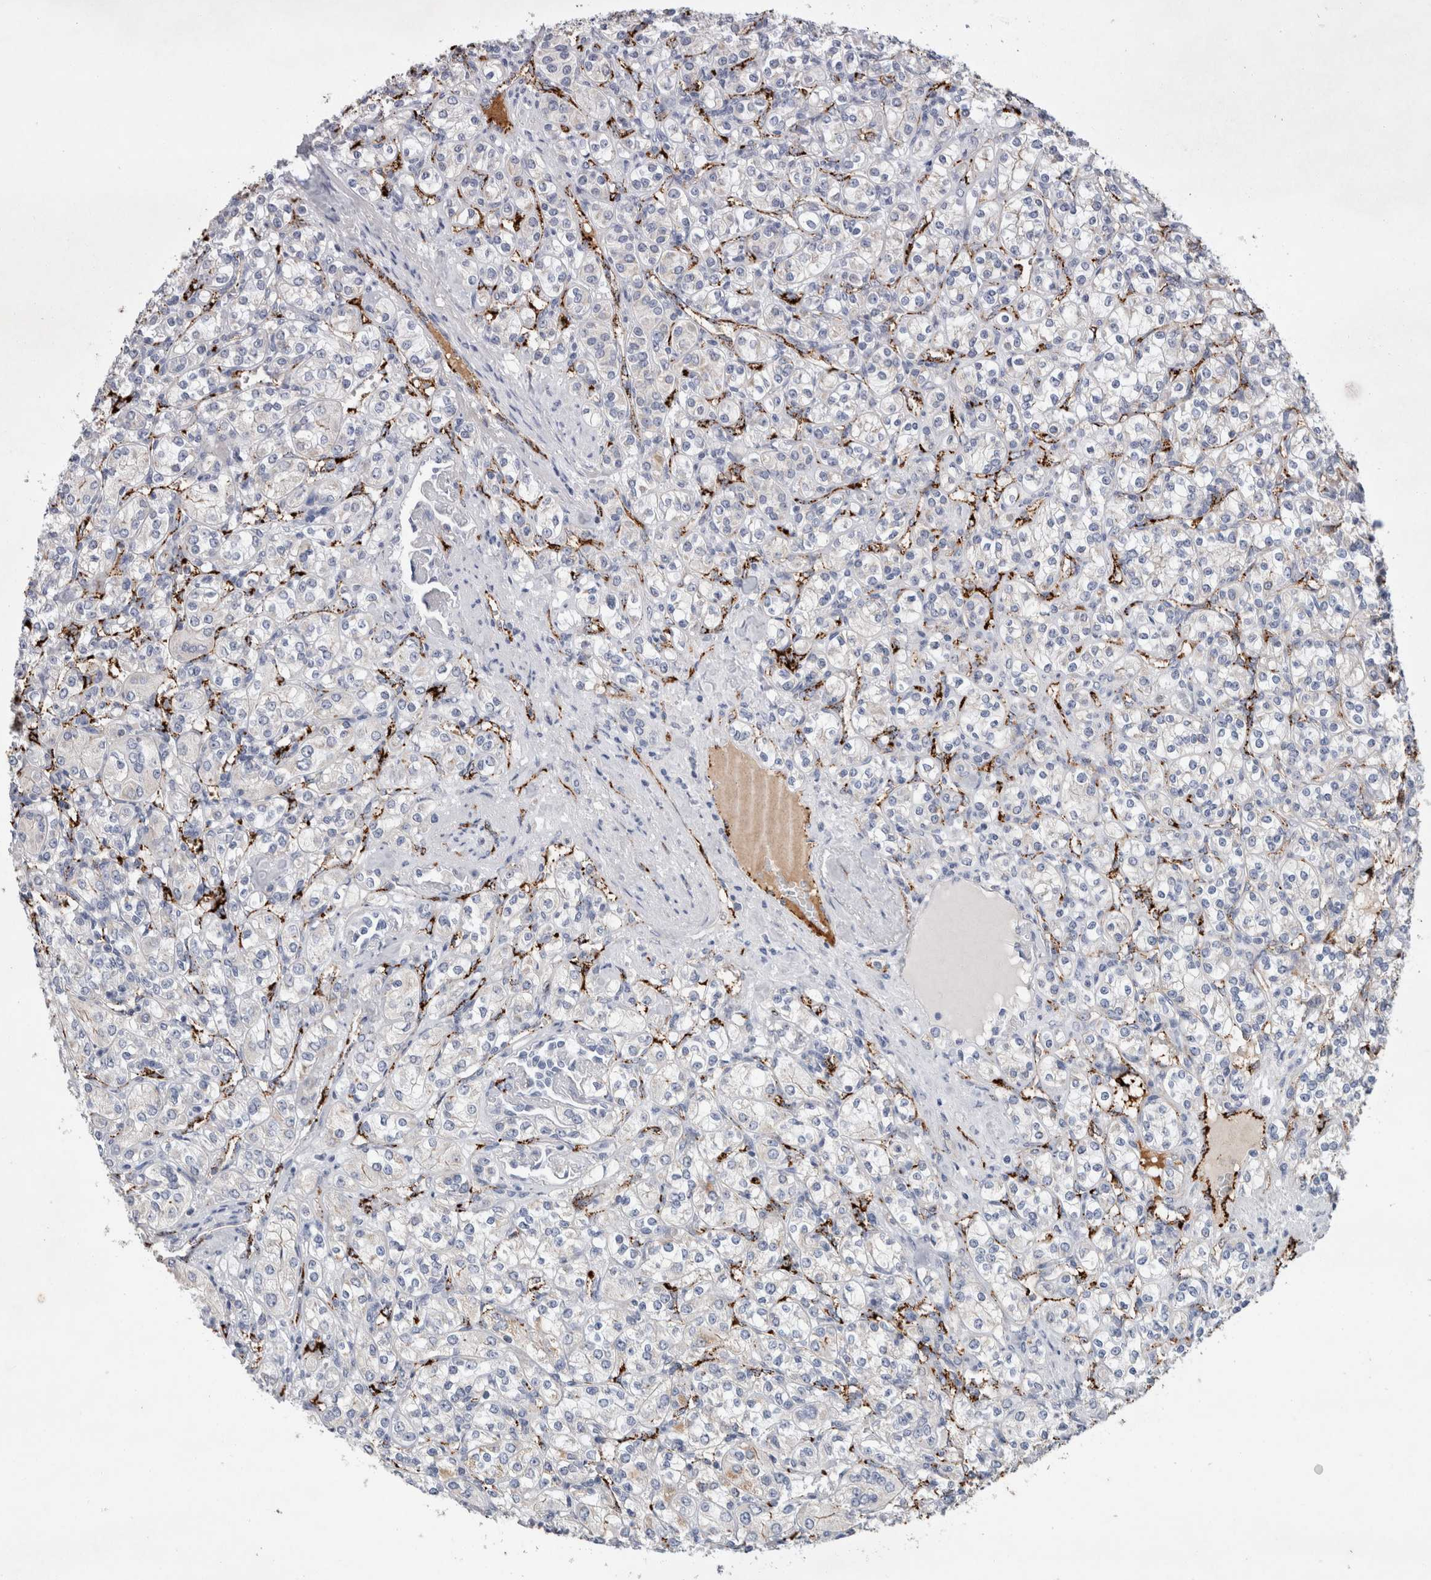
{"staining": {"intensity": "negative", "quantity": "none", "location": "none"}, "tissue": "renal cancer", "cell_type": "Tumor cells", "image_type": "cancer", "snomed": [{"axis": "morphology", "description": "Adenocarcinoma, NOS"}, {"axis": "topography", "description": "Kidney"}], "caption": "Renal adenocarcinoma was stained to show a protein in brown. There is no significant staining in tumor cells.", "gene": "IARS2", "patient": {"sex": "male", "age": 77}}